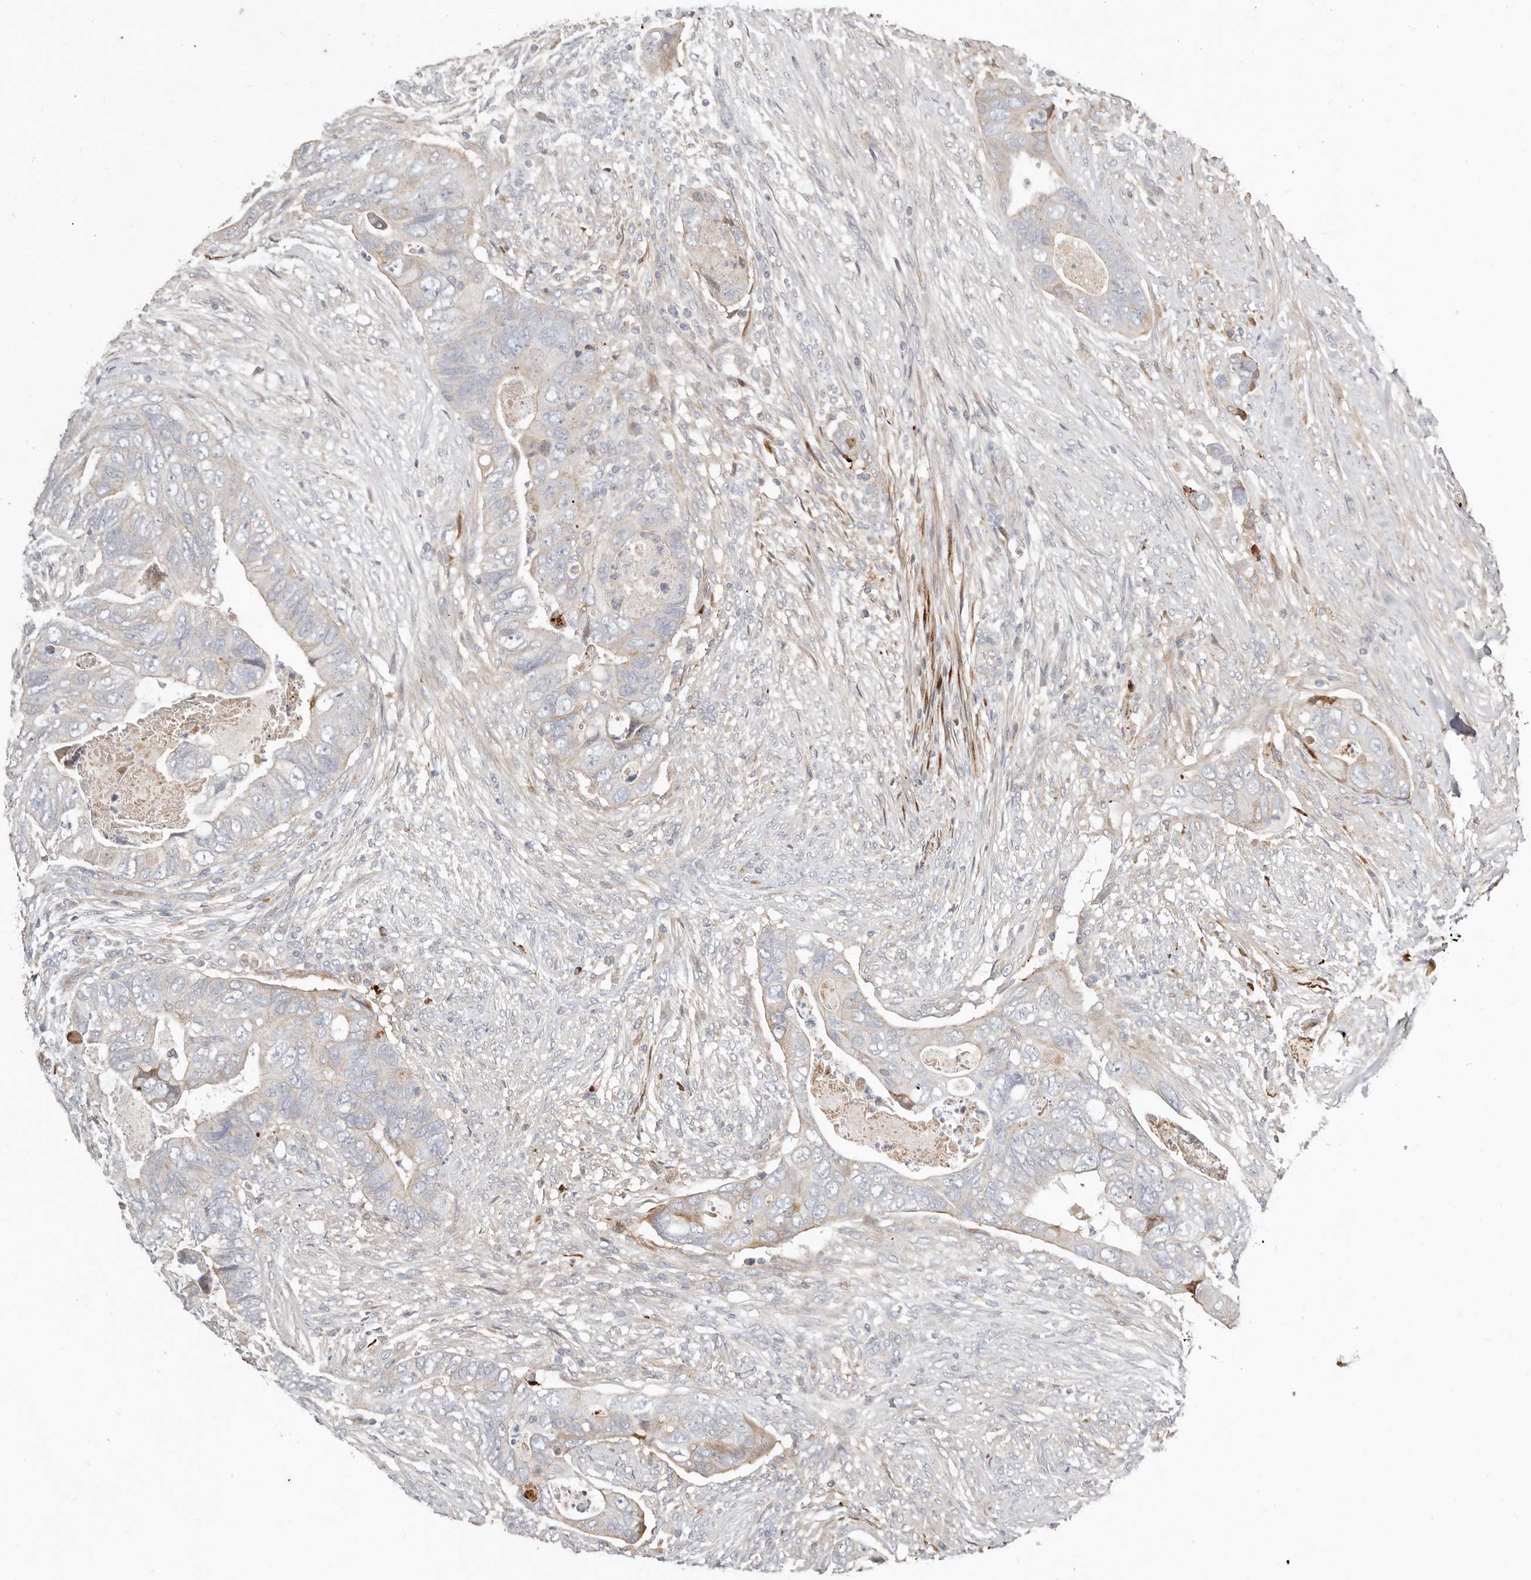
{"staining": {"intensity": "negative", "quantity": "none", "location": "none"}, "tissue": "colorectal cancer", "cell_type": "Tumor cells", "image_type": "cancer", "snomed": [{"axis": "morphology", "description": "Adenocarcinoma, NOS"}, {"axis": "topography", "description": "Rectum"}], "caption": "Micrograph shows no significant protein staining in tumor cells of adenocarcinoma (colorectal).", "gene": "MTFR2", "patient": {"sex": "male", "age": 63}}